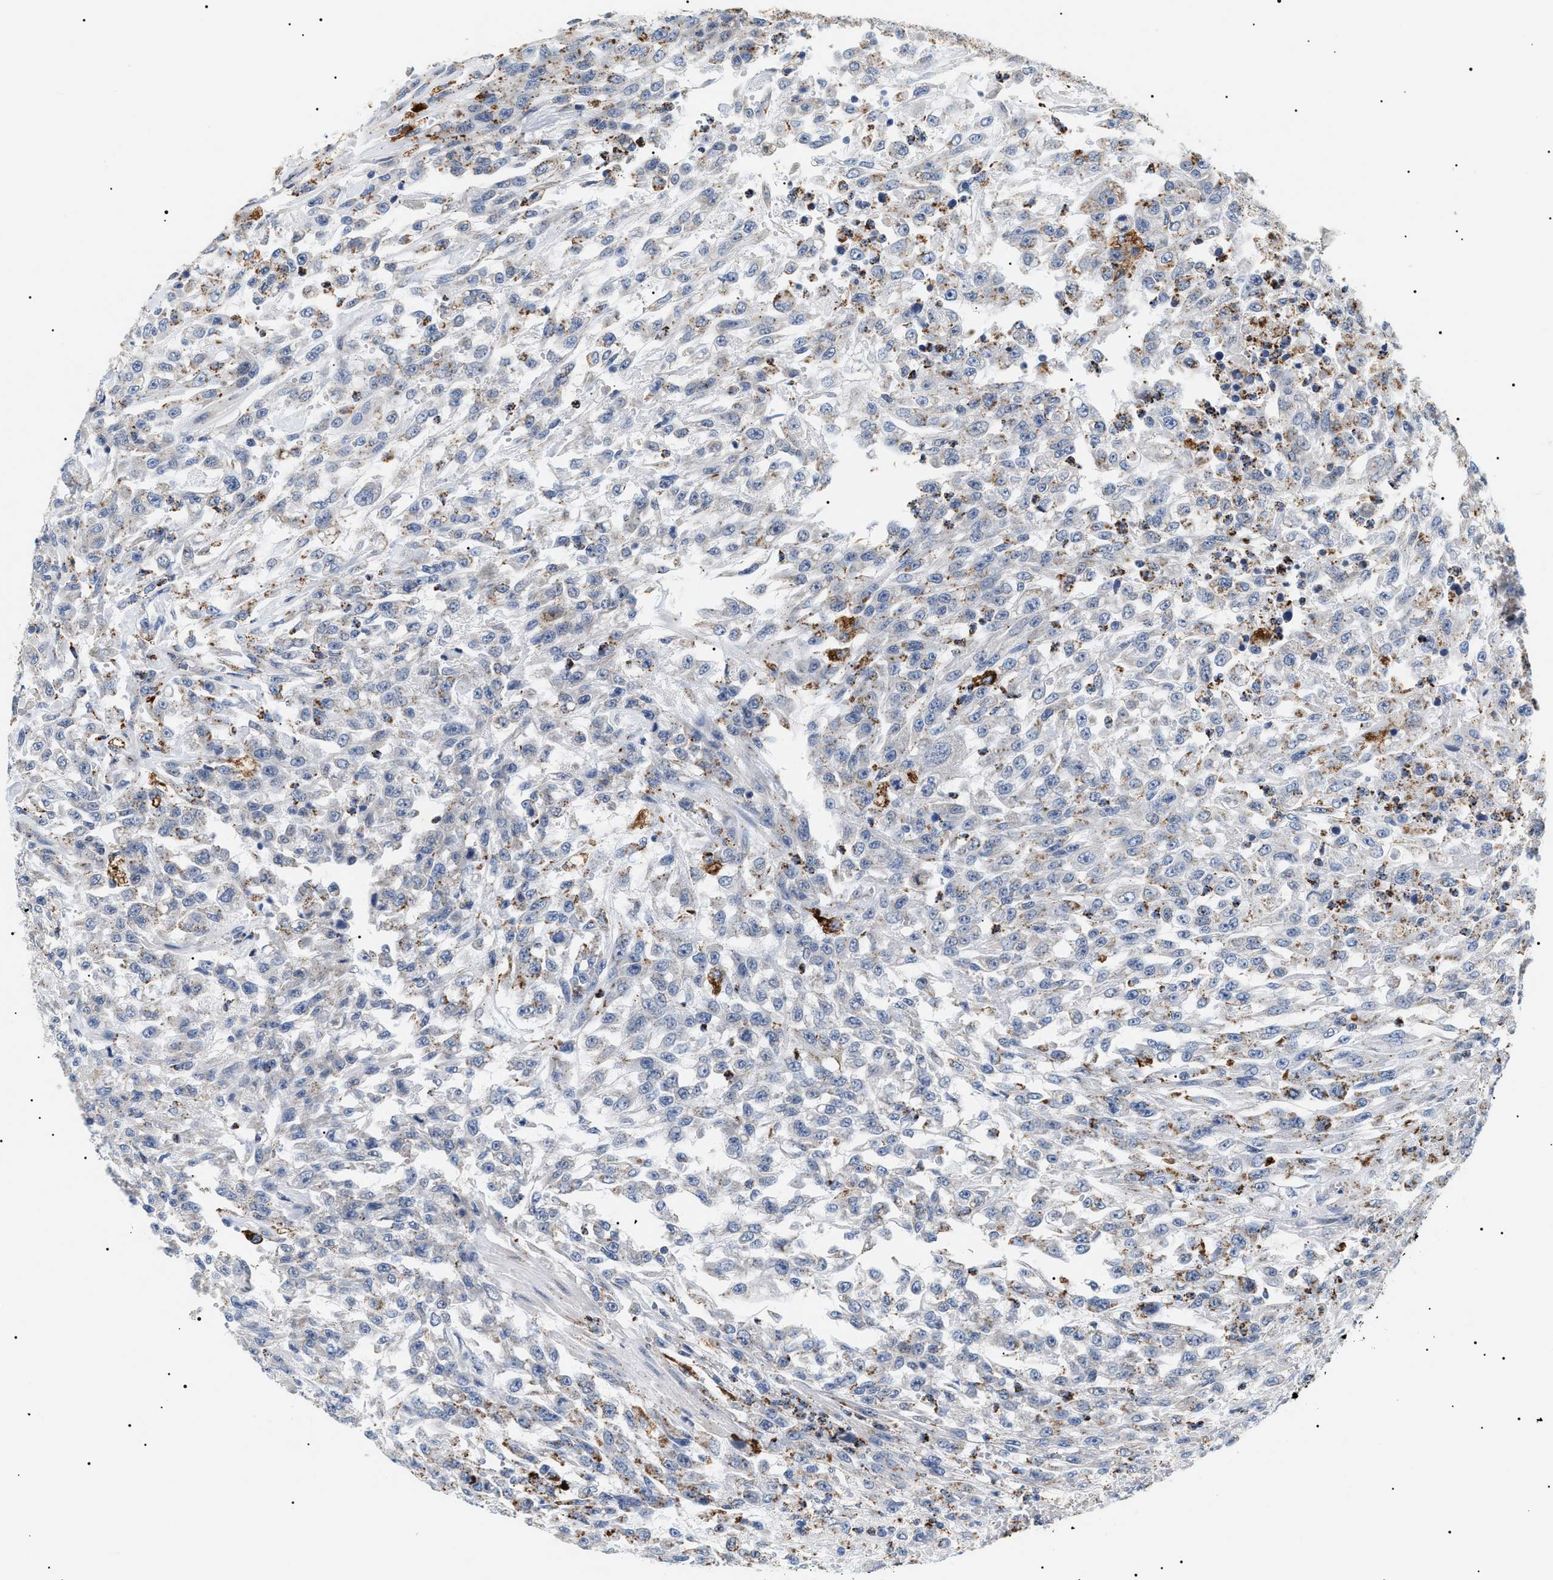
{"staining": {"intensity": "moderate", "quantity": "<25%", "location": "cytoplasmic/membranous"}, "tissue": "urothelial cancer", "cell_type": "Tumor cells", "image_type": "cancer", "snomed": [{"axis": "morphology", "description": "Urothelial carcinoma, High grade"}, {"axis": "topography", "description": "Urinary bladder"}], "caption": "Urothelial carcinoma (high-grade) stained for a protein demonstrates moderate cytoplasmic/membranous positivity in tumor cells.", "gene": "HSD17B11", "patient": {"sex": "male", "age": 46}}